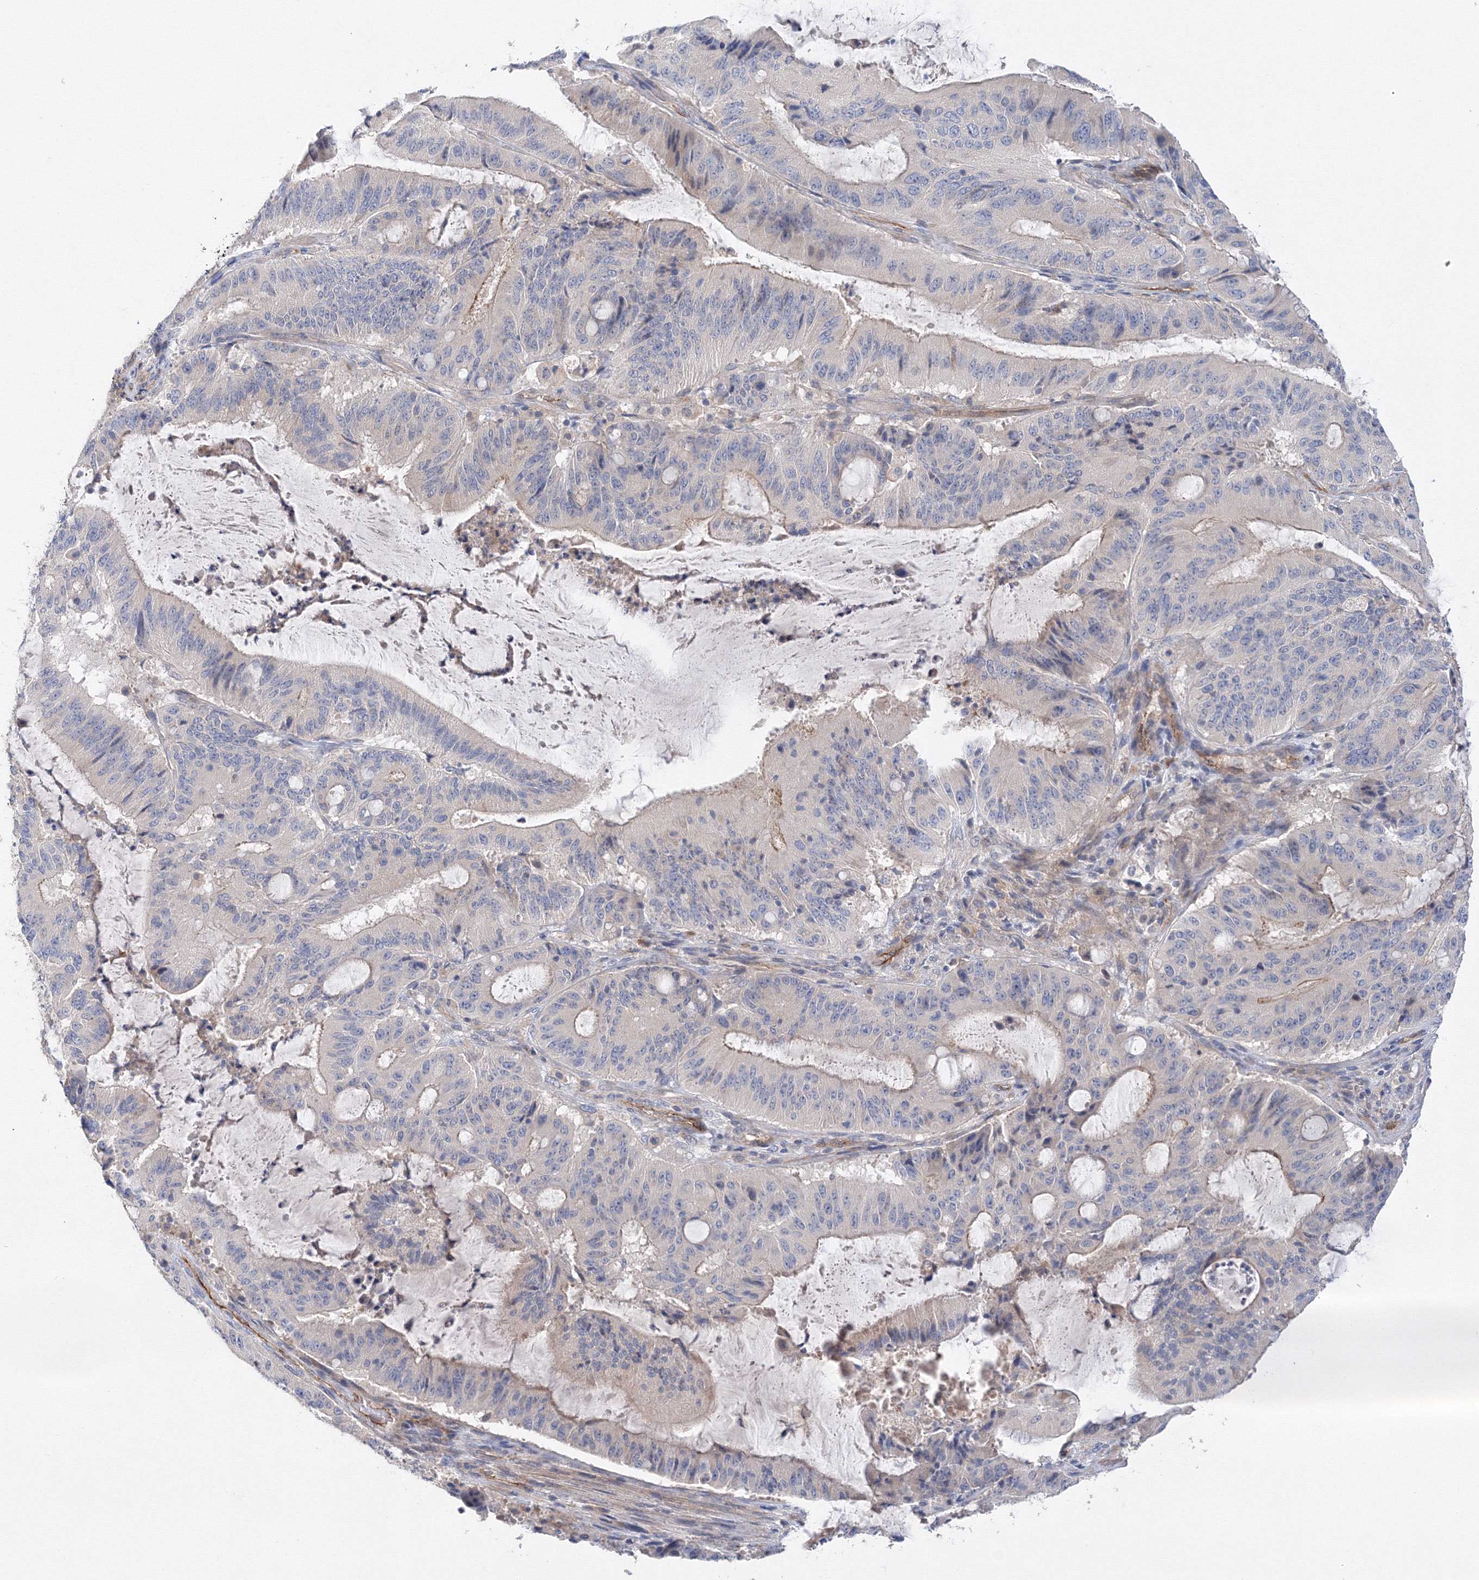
{"staining": {"intensity": "negative", "quantity": "none", "location": "none"}, "tissue": "liver cancer", "cell_type": "Tumor cells", "image_type": "cancer", "snomed": [{"axis": "morphology", "description": "Normal tissue, NOS"}, {"axis": "morphology", "description": "Cholangiocarcinoma"}, {"axis": "topography", "description": "Liver"}, {"axis": "topography", "description": "Peripheral nerve tissue"}], "caption": "The immunohistochemistry image has no significant expression in tumor cells of cholangiocarcinoma (liver) tissue. (DAB (3,3'-diaminobenzidine) IHC with hematoxylin counter stain).", "gene": "DIS3L2", "patient": {"sex": "female", "age": 73}}